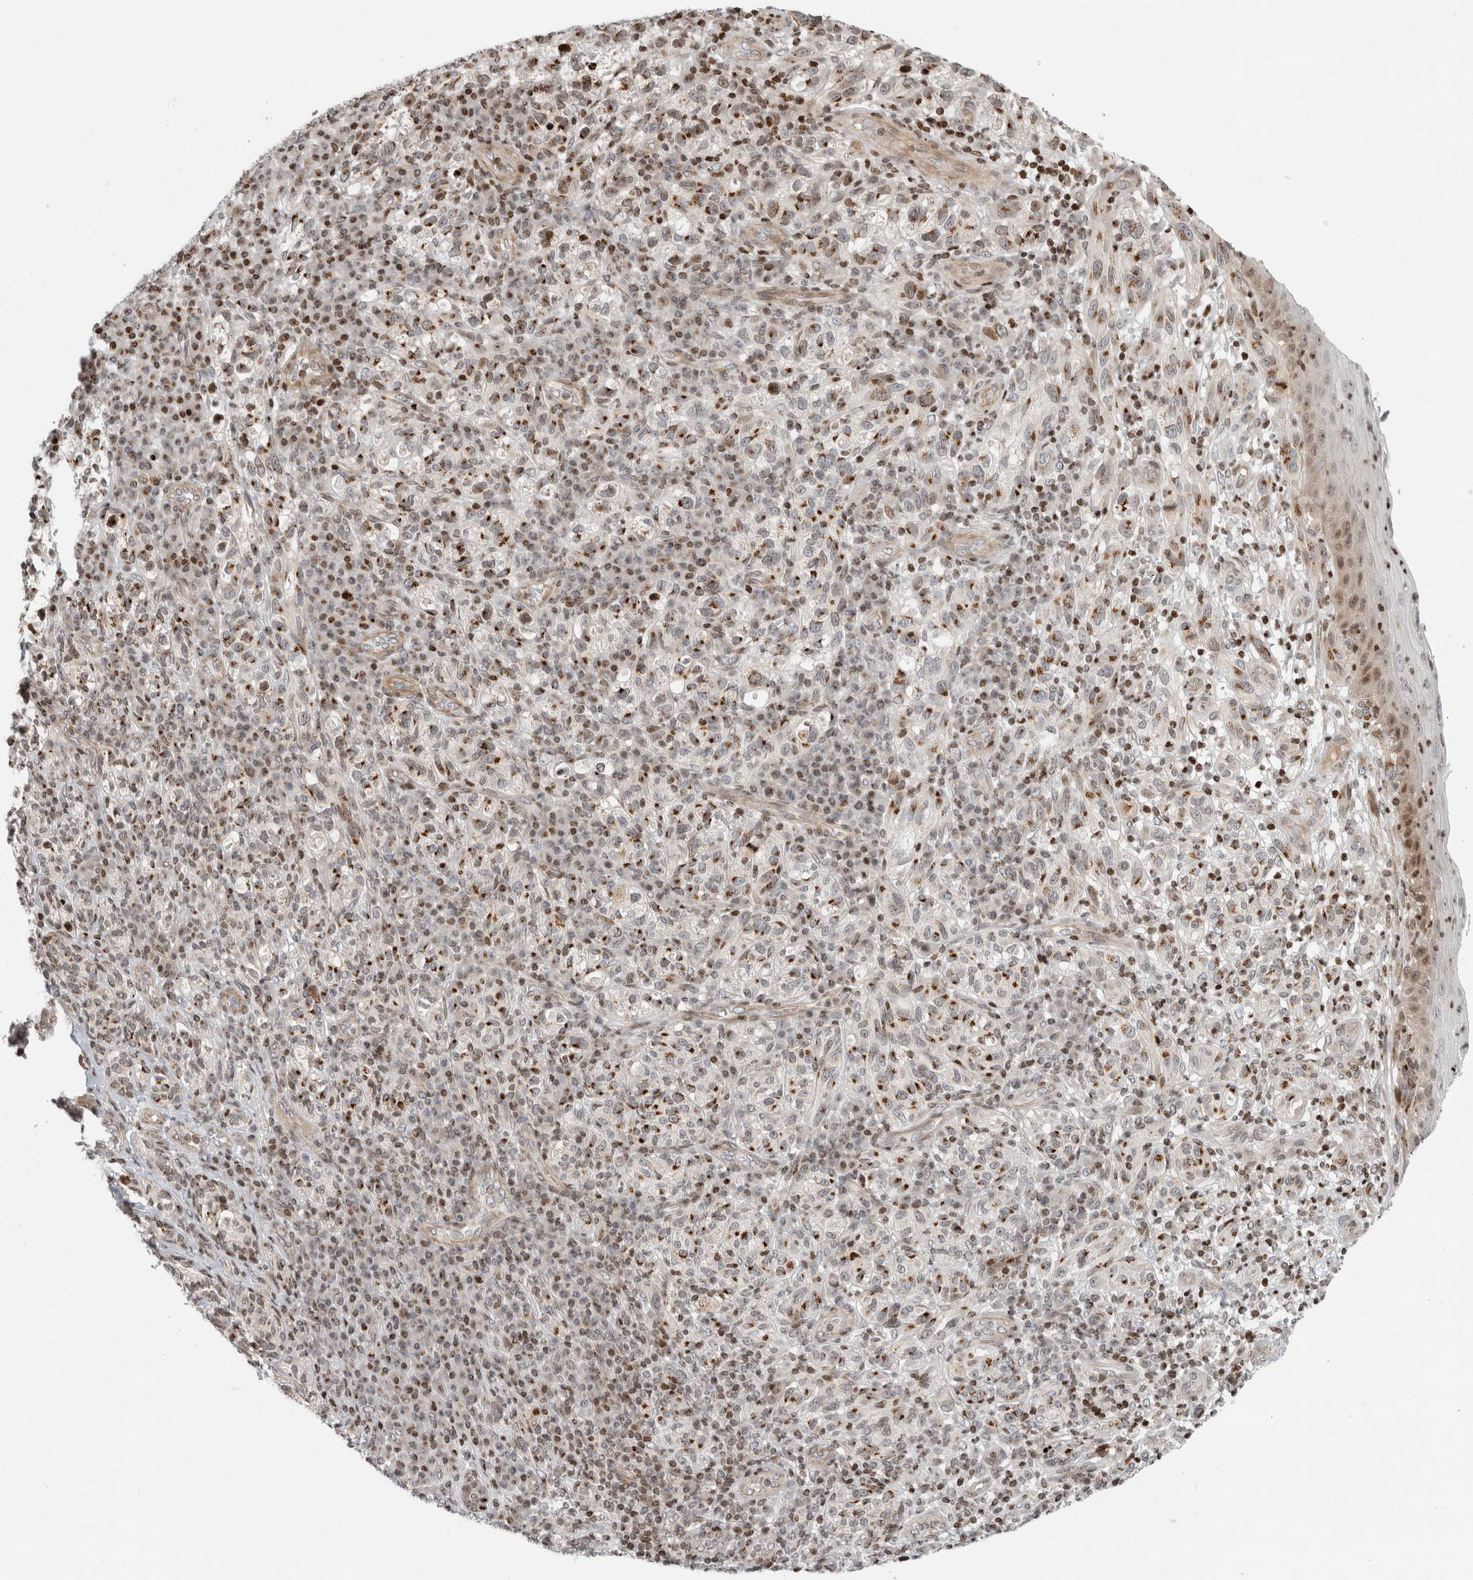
{"staining": {"intensity": "moderate", "quantity": ">75%", "location": "cytoplasmic/membranous"}, "tissue": "melanoma", "cell_type": "Tumor cells", "image_type": "cancer", "snomed": [{"axis": "morphology", "description": "Malignant melanoma, NOS"}, {"axis": "topography", "description": "Skin"}], "caption": "Immunohistochemical staining of human malignant melanoma demonstrates medium levels of moderate cytoplasmic/membranous expression in approximately >75% of tumor cells.", "gene": "GINS4", "patient": {"sex": "female", "age": 73}}